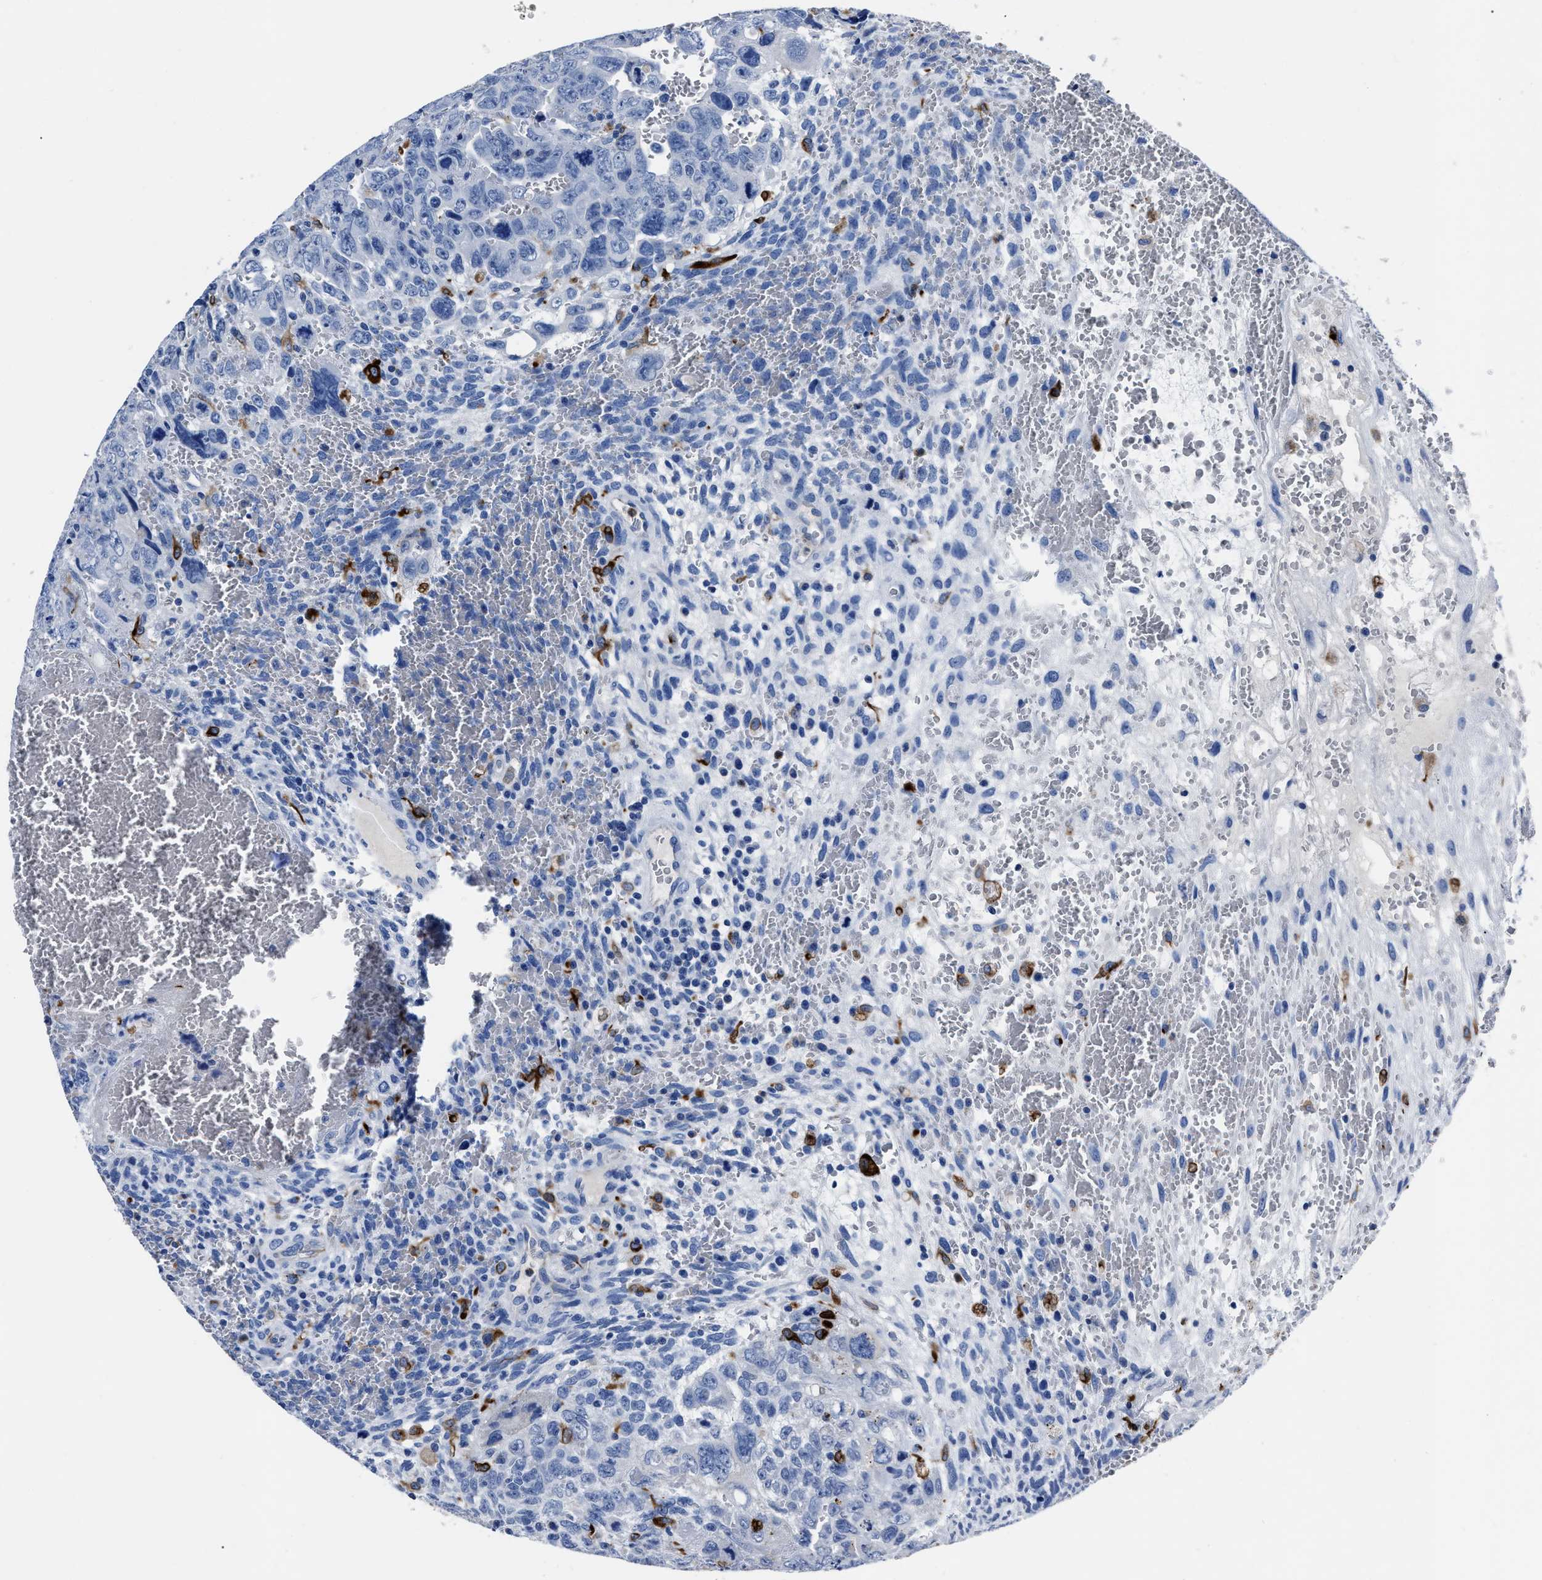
{"staining": {"intensity": "negative", "quantity": "none", "location": "none"}, "tissue": "testis cancer", "cell_type": "Tumor cells", "image_type": "cancer", "snomed": [{"axis": "morphology", "description": "Carcinoma, Embryonal, NOS"}, {"axis": "topography", "description": "Testis"}], "caption": "Tumor cells show no significant positivity in testis embryonal carcinoma.", "gene": "OR10G3", "patient": {"sex": "male", "age": 28}}